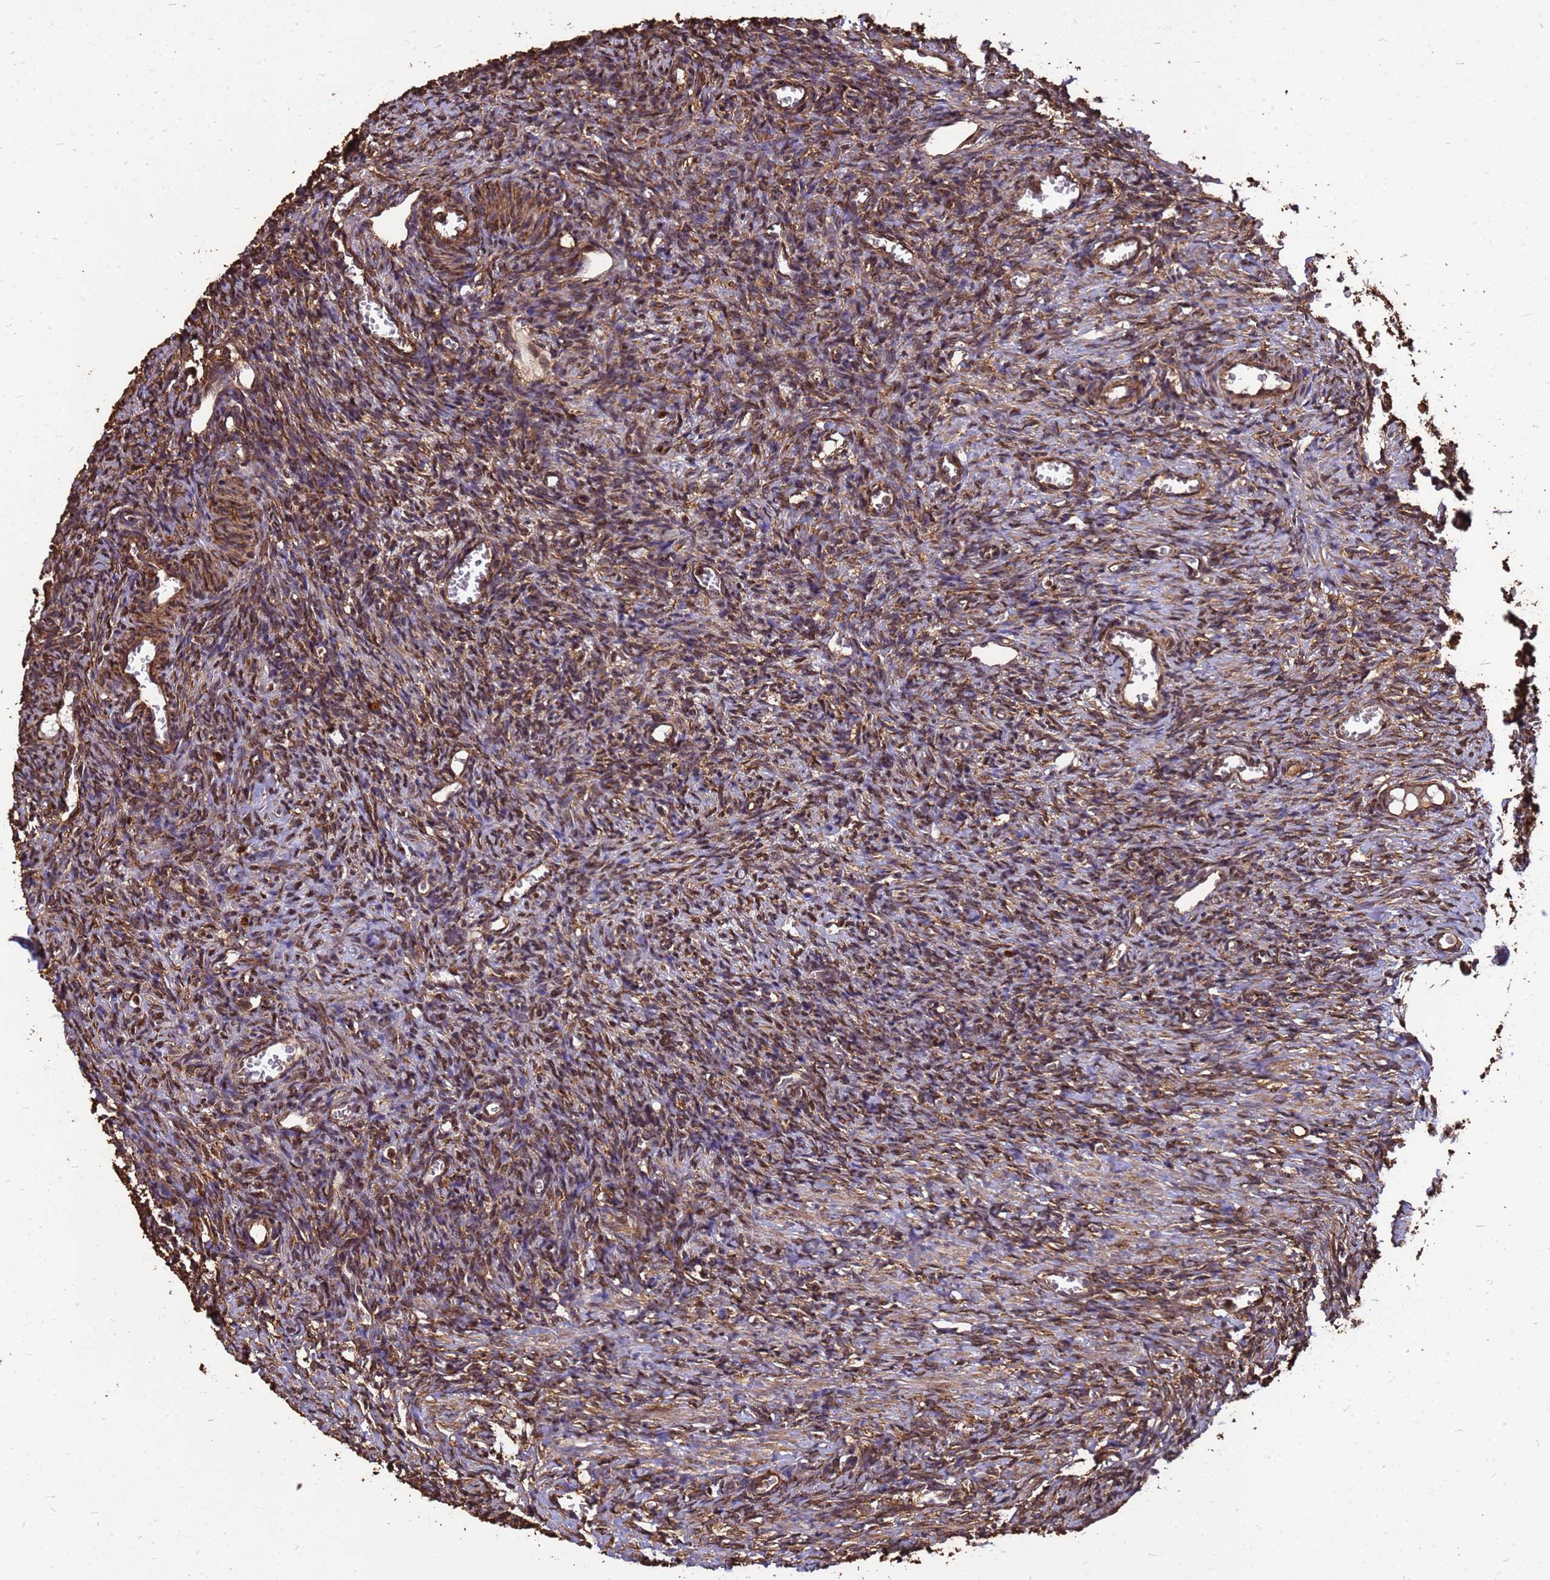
{"staining": {"intensity": "strong", "quantity": ">75%", "location": "cytoplasmic/membranous"}, "tissue": "ovary", "cell_type": "Ovarian stroma cells", "image_type": "normal", "snomed": [{"axis": "morphology", "description": "Normal tissue, NOS"}, {"axis": "topography", "description": "Ovary"}], "caption": "Brown immunohistochemical staining in unremarkable human ovary reveals strong cytoplasmic/membranous staining in about >75% of ovarian stroma cells. The staining was performed using DAB (3,3'-diaminobenzidine) to visualize the protein expression in brown, while the nuclei were stained in blue with hematoxylin (Magnification: 20x).", "gene": "ZNF618", "patient": {"sex": "female", "age": 27}}